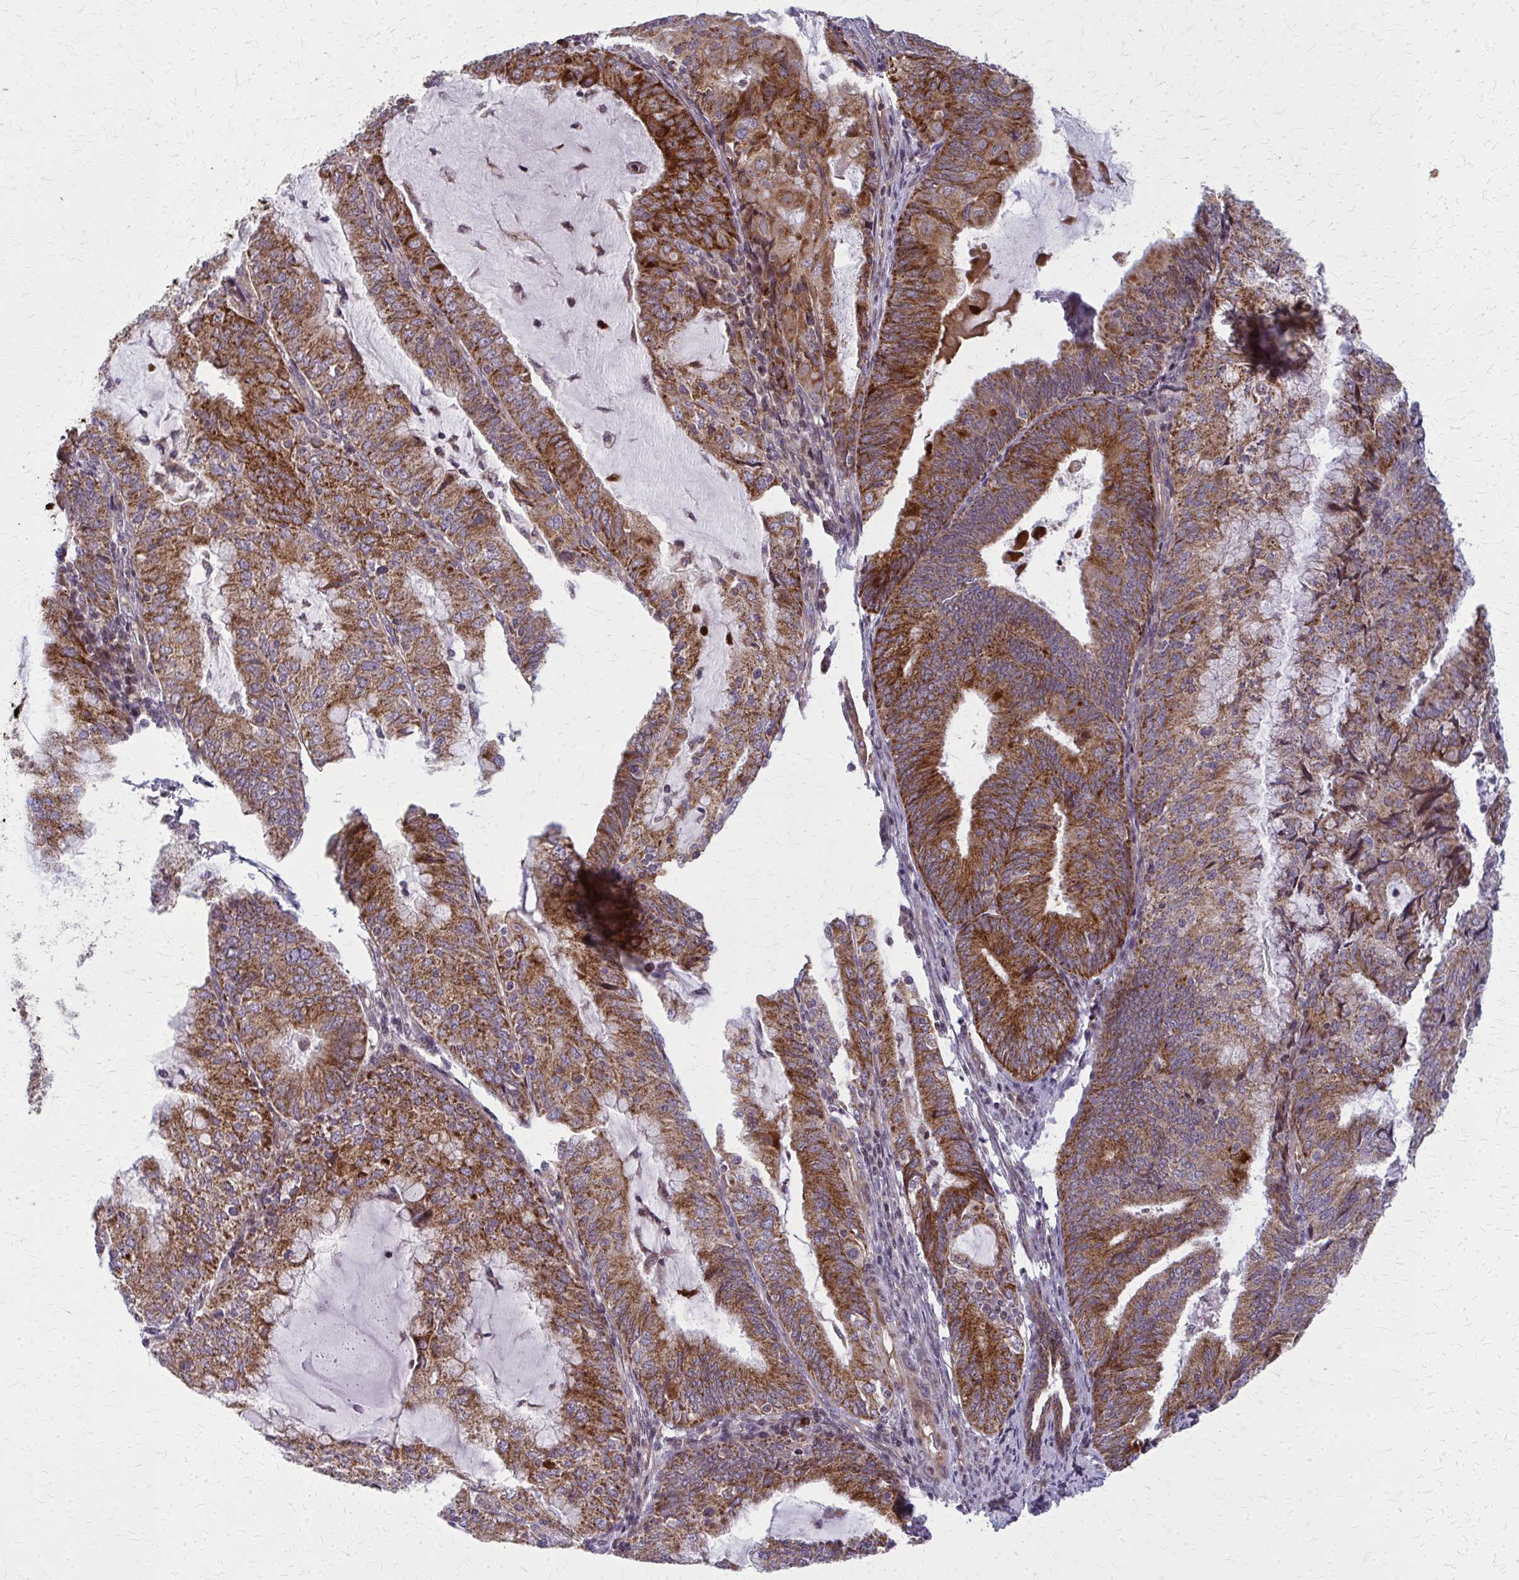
{"staining": {"intensity": "strong", "quantity": ">75%", "location": "cytoplasmic/membranous"}, "tissue": "endometrial cancer", "cell_type": "Tumor cells", "image_type": "cancer", "snomed": [{"axis": "morphology", "description": "Adenocarcinoma, NOS"}, {"axis": "topography", "description": "Endometrium"}], "caption": "Adenocarcinoma (endometrial) was stained to show a protein in brown. There is high levels of strong cytoplasmic/membranous staining in about >75% of tumor cells.", "gene": "MCCC1", "patient": {"sex": "female", "age": 81}}